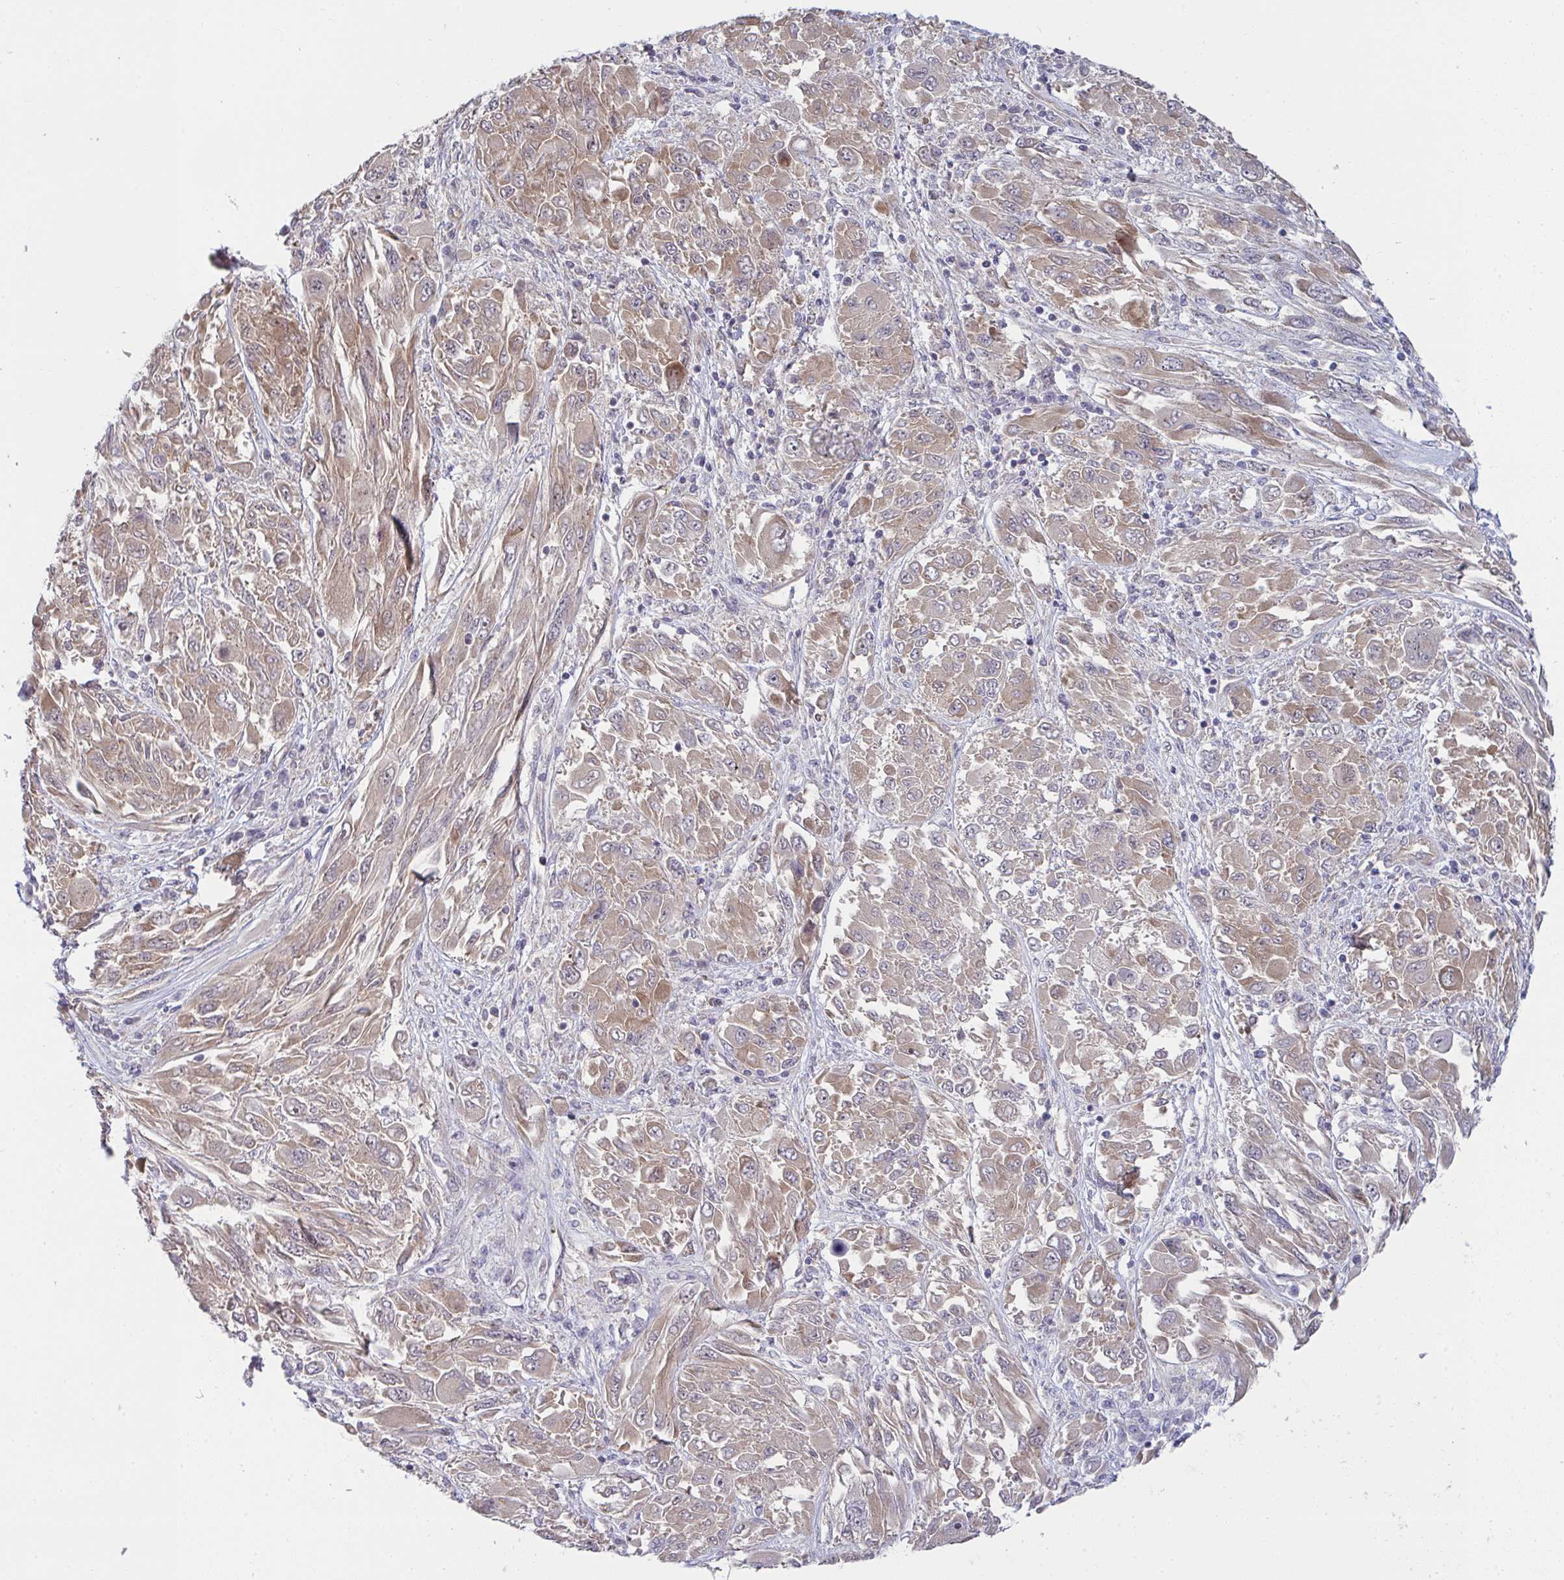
{"staining": {"intensity": "moderate", "quantity": ">75%", "location": "cytoplasmic/membranous"}, "tissue": "melanoma", "cell_type": "Tumor cells", "image_type": "cancer", "snomed": [{"axis": "morphology", "description": "Malignant melanoma, NOS"}, {"axis": "topography", "description": "Skin"}], "caption": "DAB immunohistochemical staining of human melanoma exhibits moderate cytoplasmic/membranous protein staining in approximately >75% of tumor cells.", "gene": "CASP9", "patient": {"sex": "female", "age": 91}}